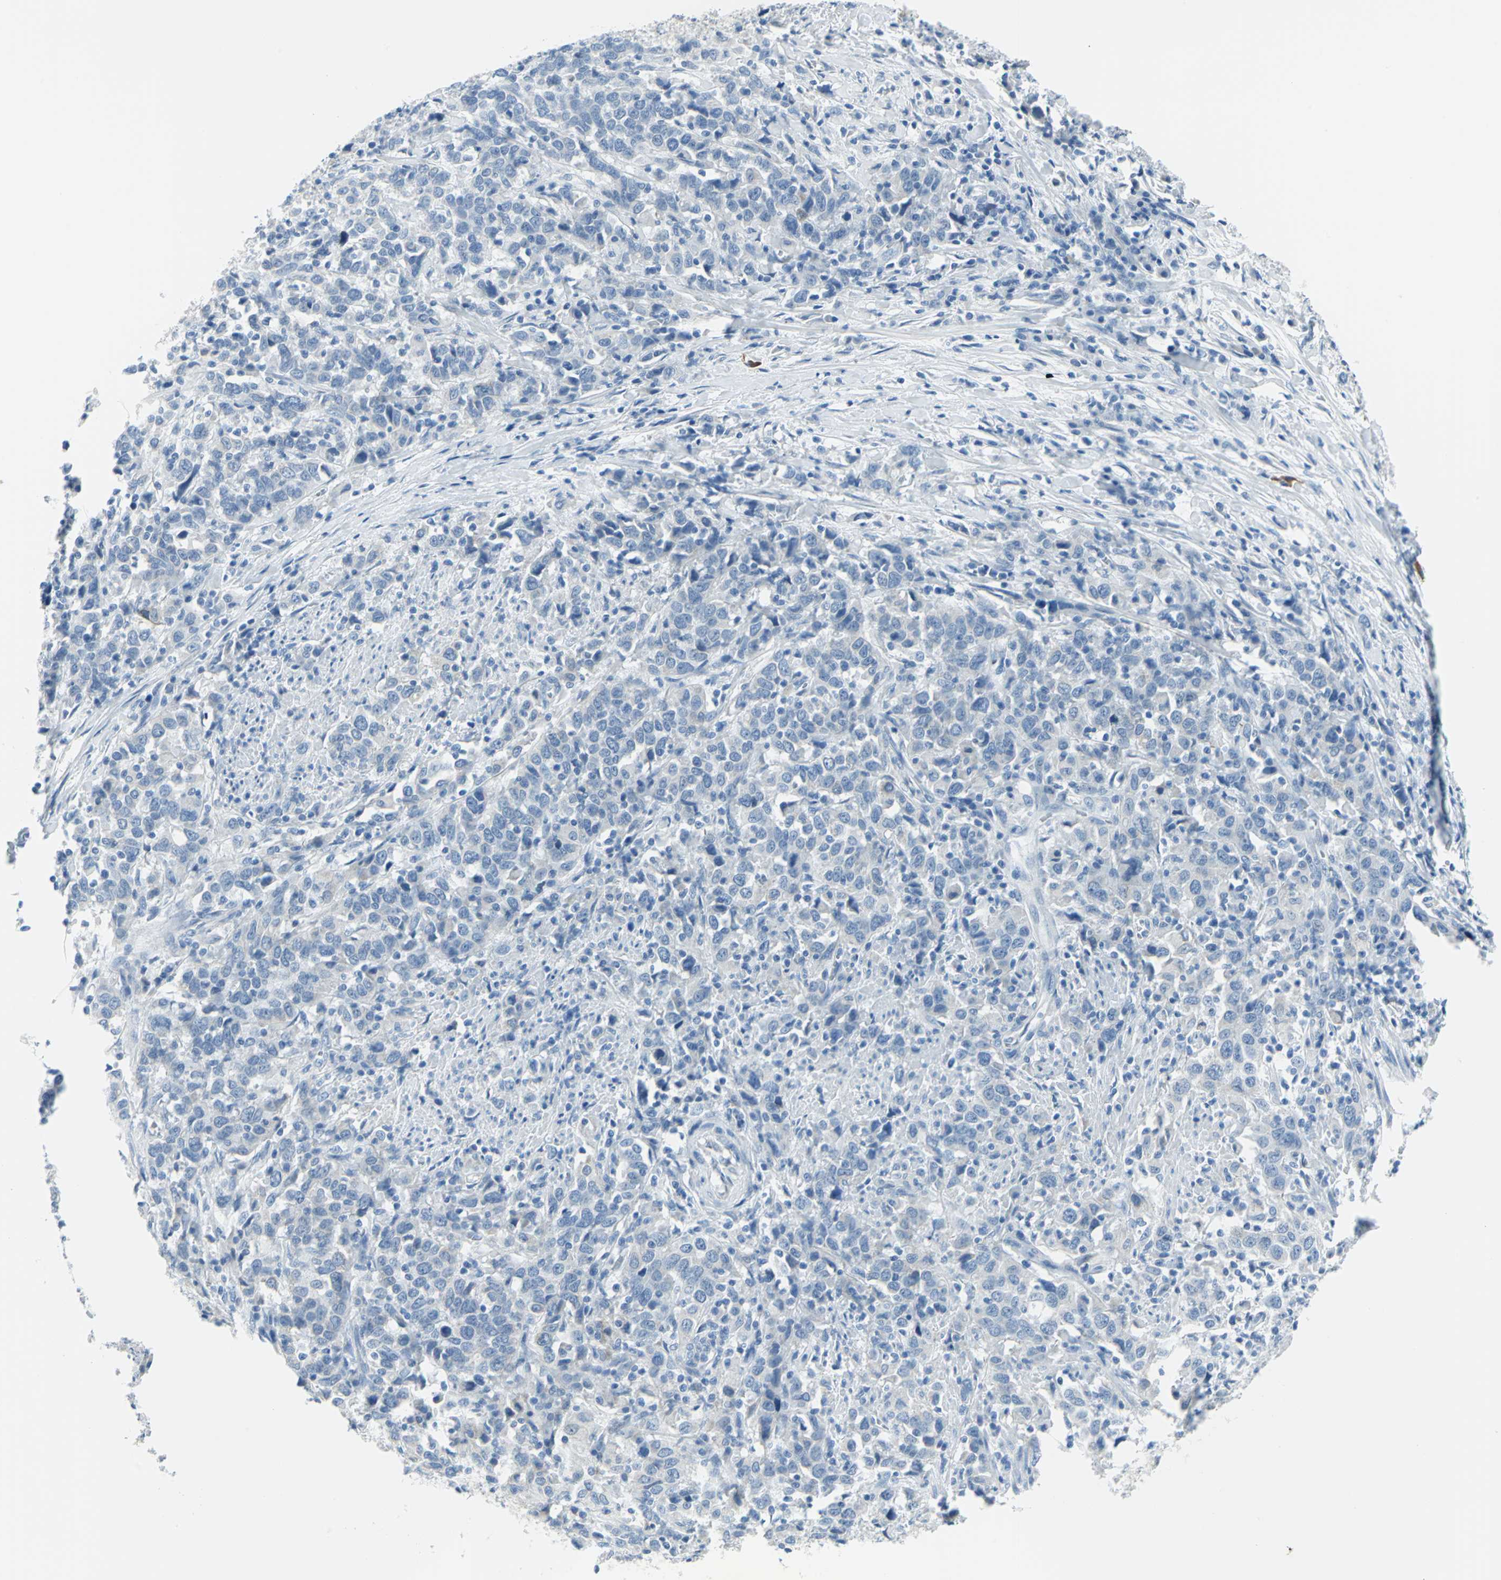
{"staining": {"intensity": "negative", "quantity": "none", "location": "none"}, "tissue": "urothelial cancer", "cell_type": "Tumor cells", "image_type": "cancer", "snomed": [{"axis": "morphology", "description": "Urothelial carcinoma, High grade"}, {"axis": "topography", "description": "Urinary bladder"}], "caption": "Immunohistochemistry (IHC) image of urothelial carcinoma (high-grade) stained for a protein (brown), which exhibits no expression in tumor cells.", "gene": "CYB5A", "patient": {"sex": "male", "age": 61}}